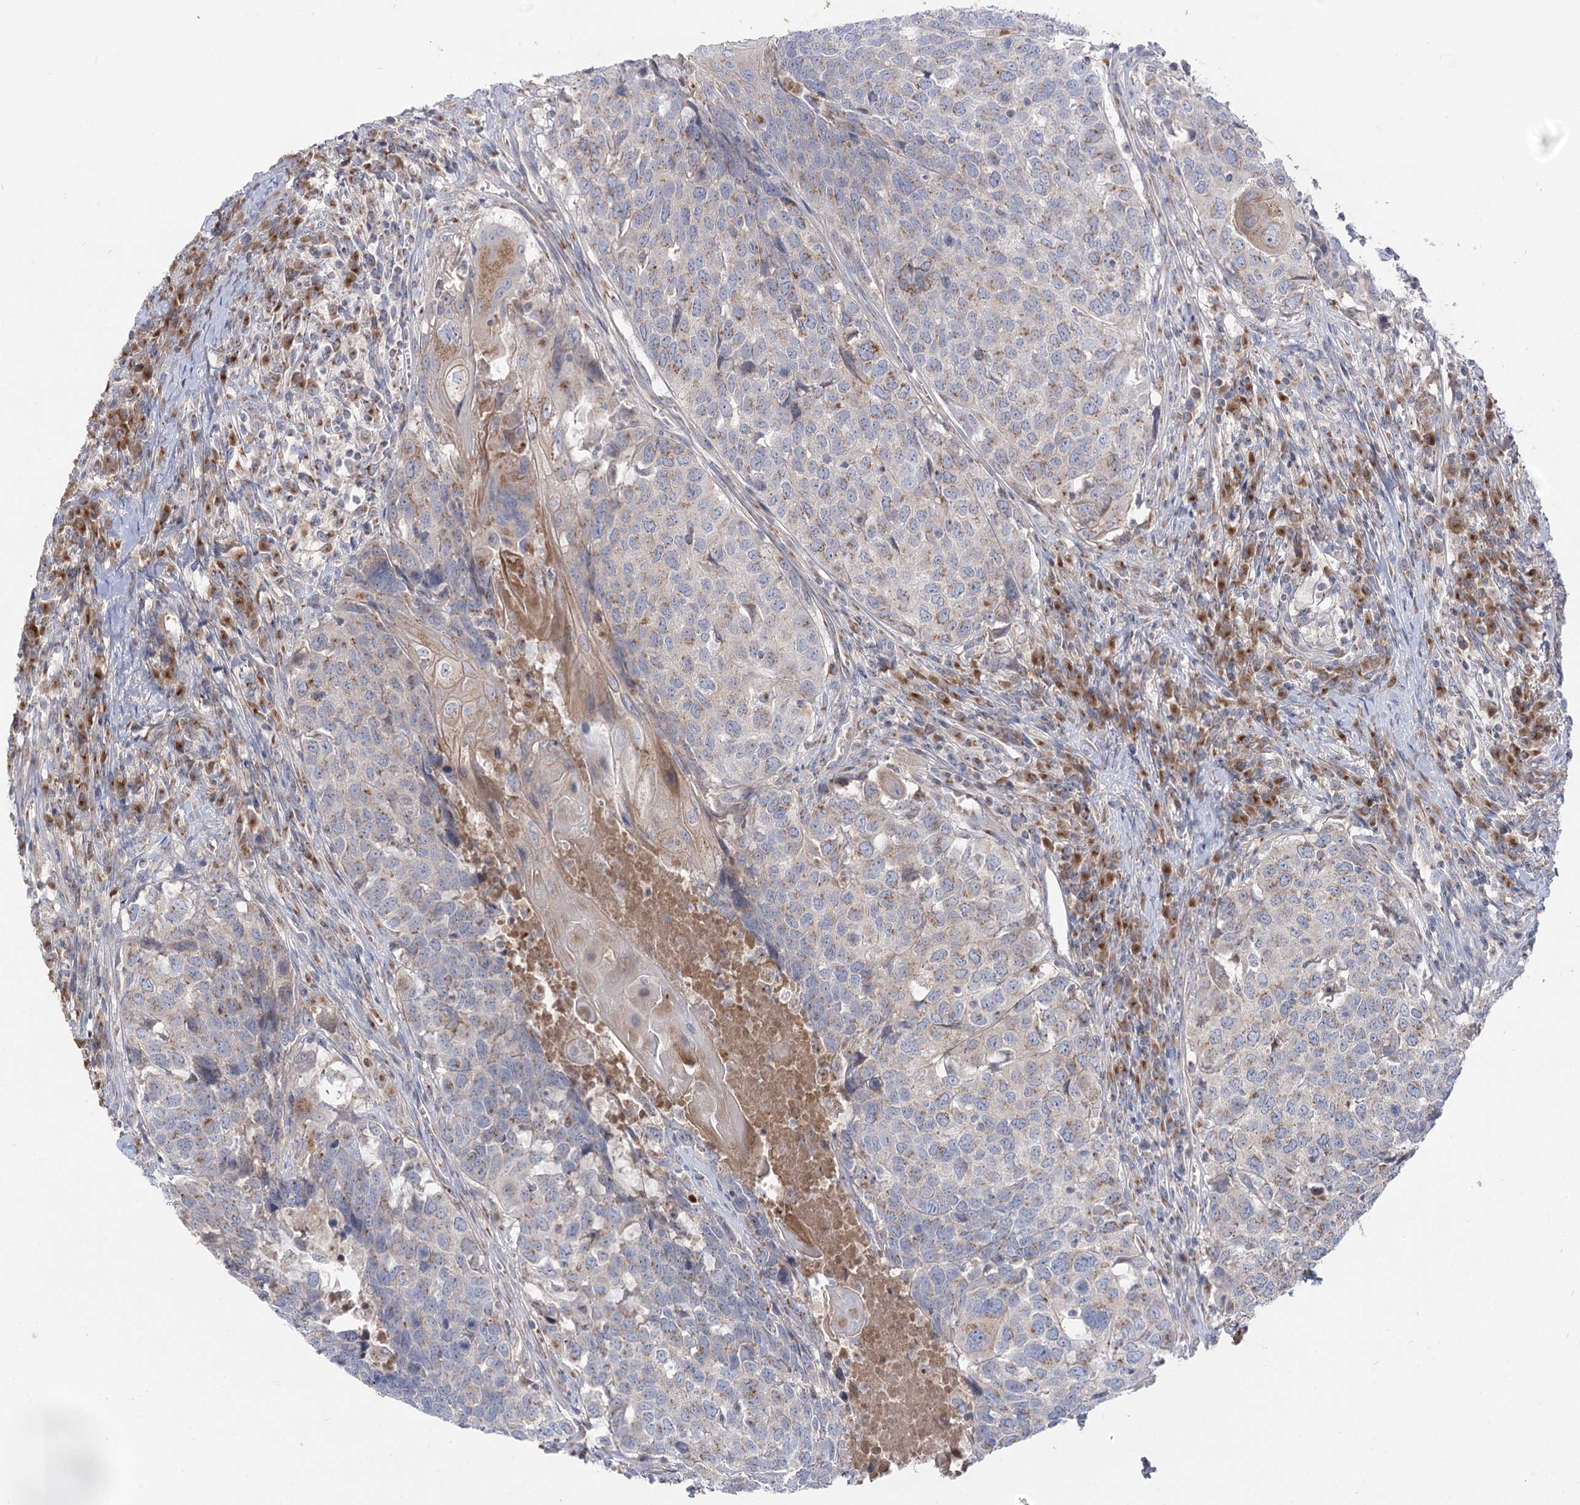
{"staining": {"intensity": "weak", "quantity": "25%-75%", "location": "cytoplasmic/membranous"}, "tissue": "head and neck cancer", "cell_type": "Tumor cells", "image_type": "cancer", "snomed": [{"axis": "morphology", "description": "Squamous cell carcinoma, NOS"}, {"axis": "topography", "description": "Head-Neck"}], "caption": "DAB immunohistochemical staining of human squamous cell carcinoma (head and neck) demonstrates weak cytoplasmic/membranous protein expression in about 25%-75% of tumor cells. Nuclei are stained in blue.", "gene": "GBF1", "patient": {"sex": "male", "age": 66}}